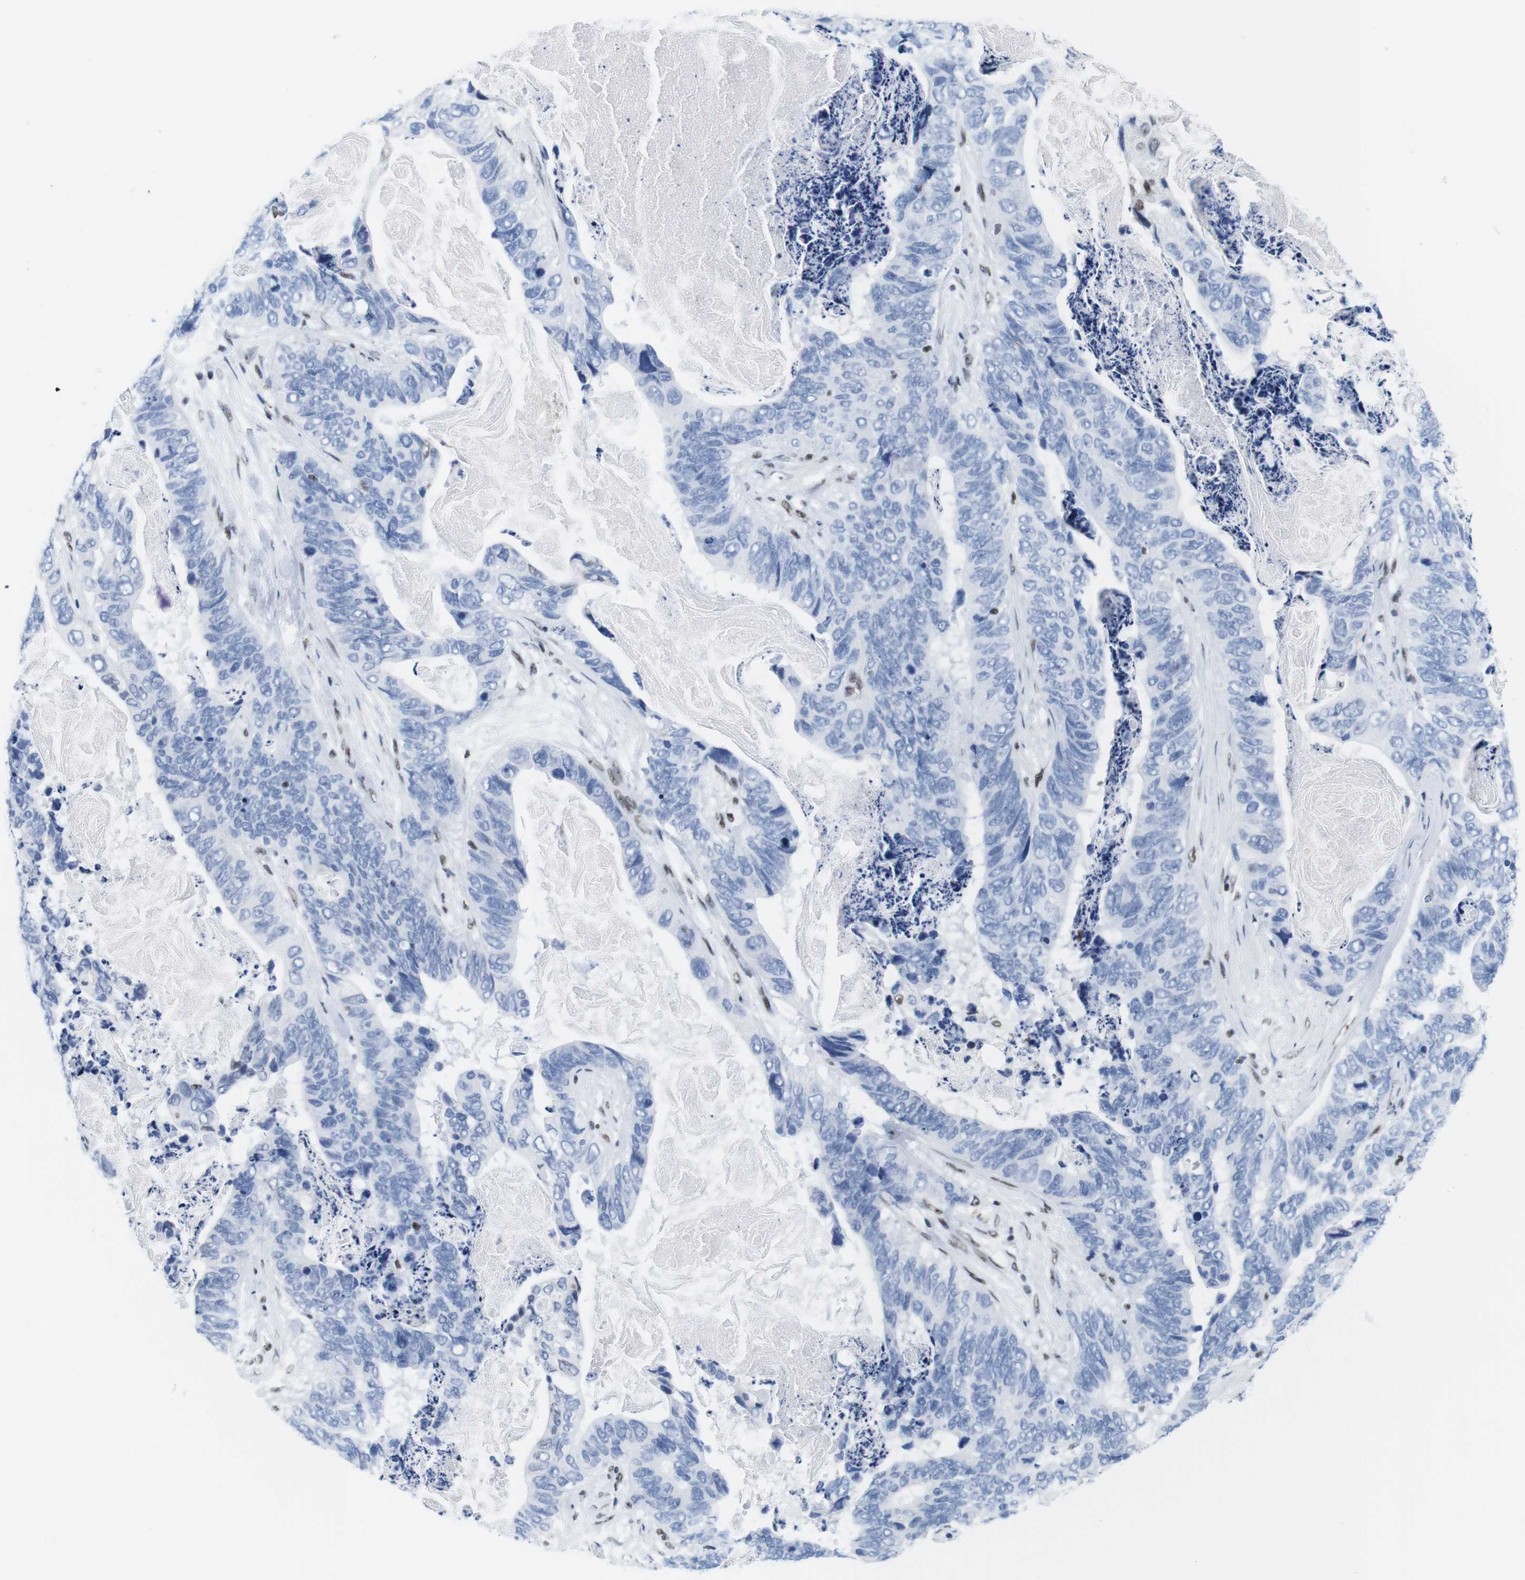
{"staining": {"intensity": "negative", "quantity": "none", "location": "none"}, "tissue": "stomach cancer", "cell_type": "Tumor cells", "image_type": "cancer", "snomed": [{"axis": "morphology", "description": "Adenocarcinoma, NOS"}, {"axis": "topography", "description": "Stomach"}], "caption": "There is no significant expression in tumor cells of adenocarcinoma (stomach). (DAB (3,3'-diaminobenzidine) IHC, high magnification).", "gene": "IFI16", "patient": {"sex": "female", "age": 89}}